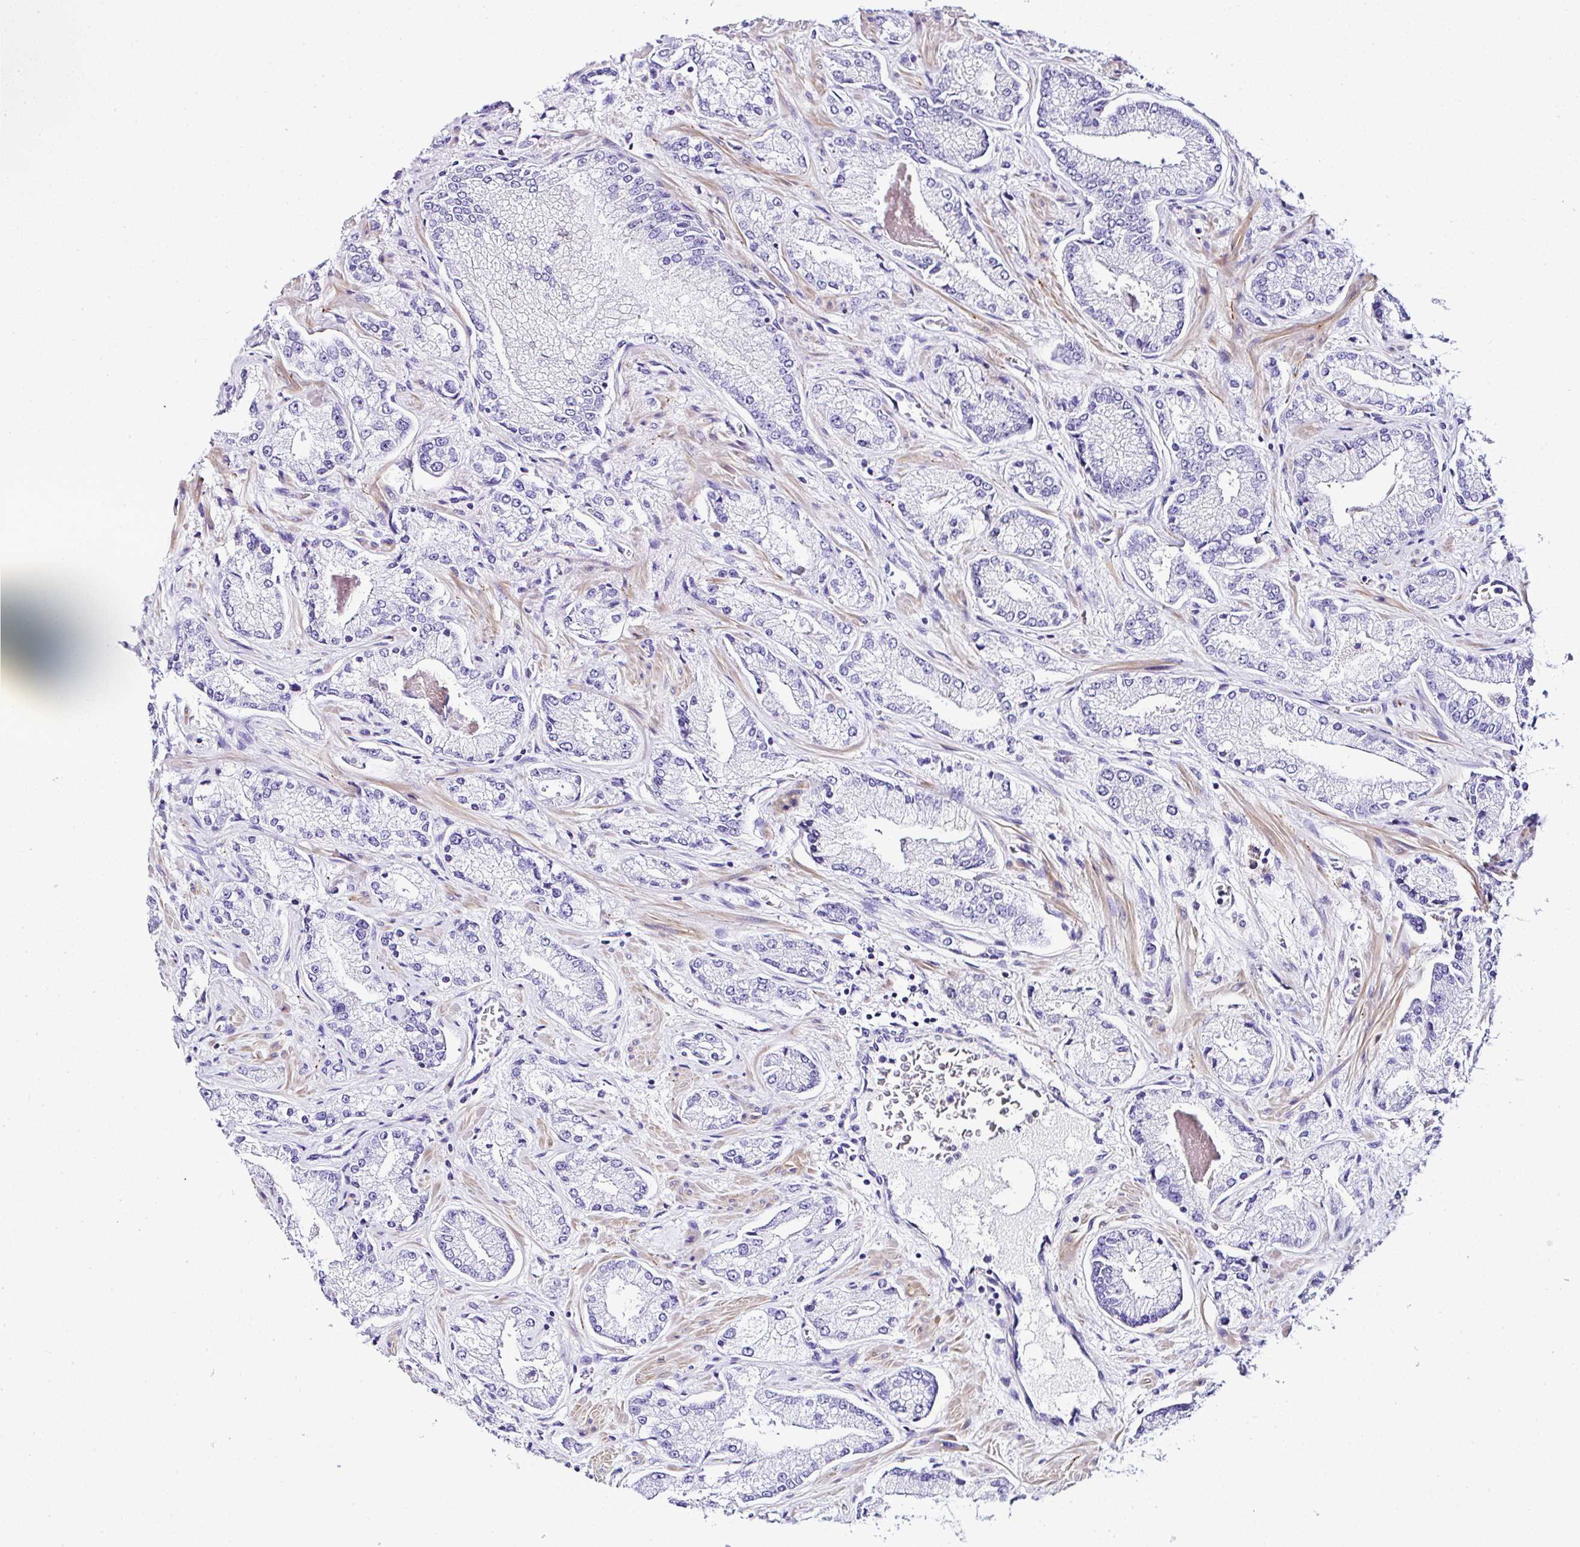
{"staining": {"intensity": "negative", "quantity": "none", "location": "none"}, "tissue": "prostate cancer", "cell_type": "Tumor cells", "image_type": "cancer", "snomed": [{"axis": "morphology", "description": "Normal tissue, NOS"}, {"axis": "morphology", "description": "Adenocarcinoma, High grade"}, {"axis": "topography", "description": "Prostate"}, {"axis": "topography", "description": "Peripheral nerve tissue"}], "caption": "Immunohistochemistry photomicrograph of neoplastic tissue: prostate cancer (adenocarcinoma (high-grade)) stained with DAB demonstrates no significant protein positivity in tumor cells.", "gene": "DEPDC5", "patient": {"sex": "male", "age": 68}}